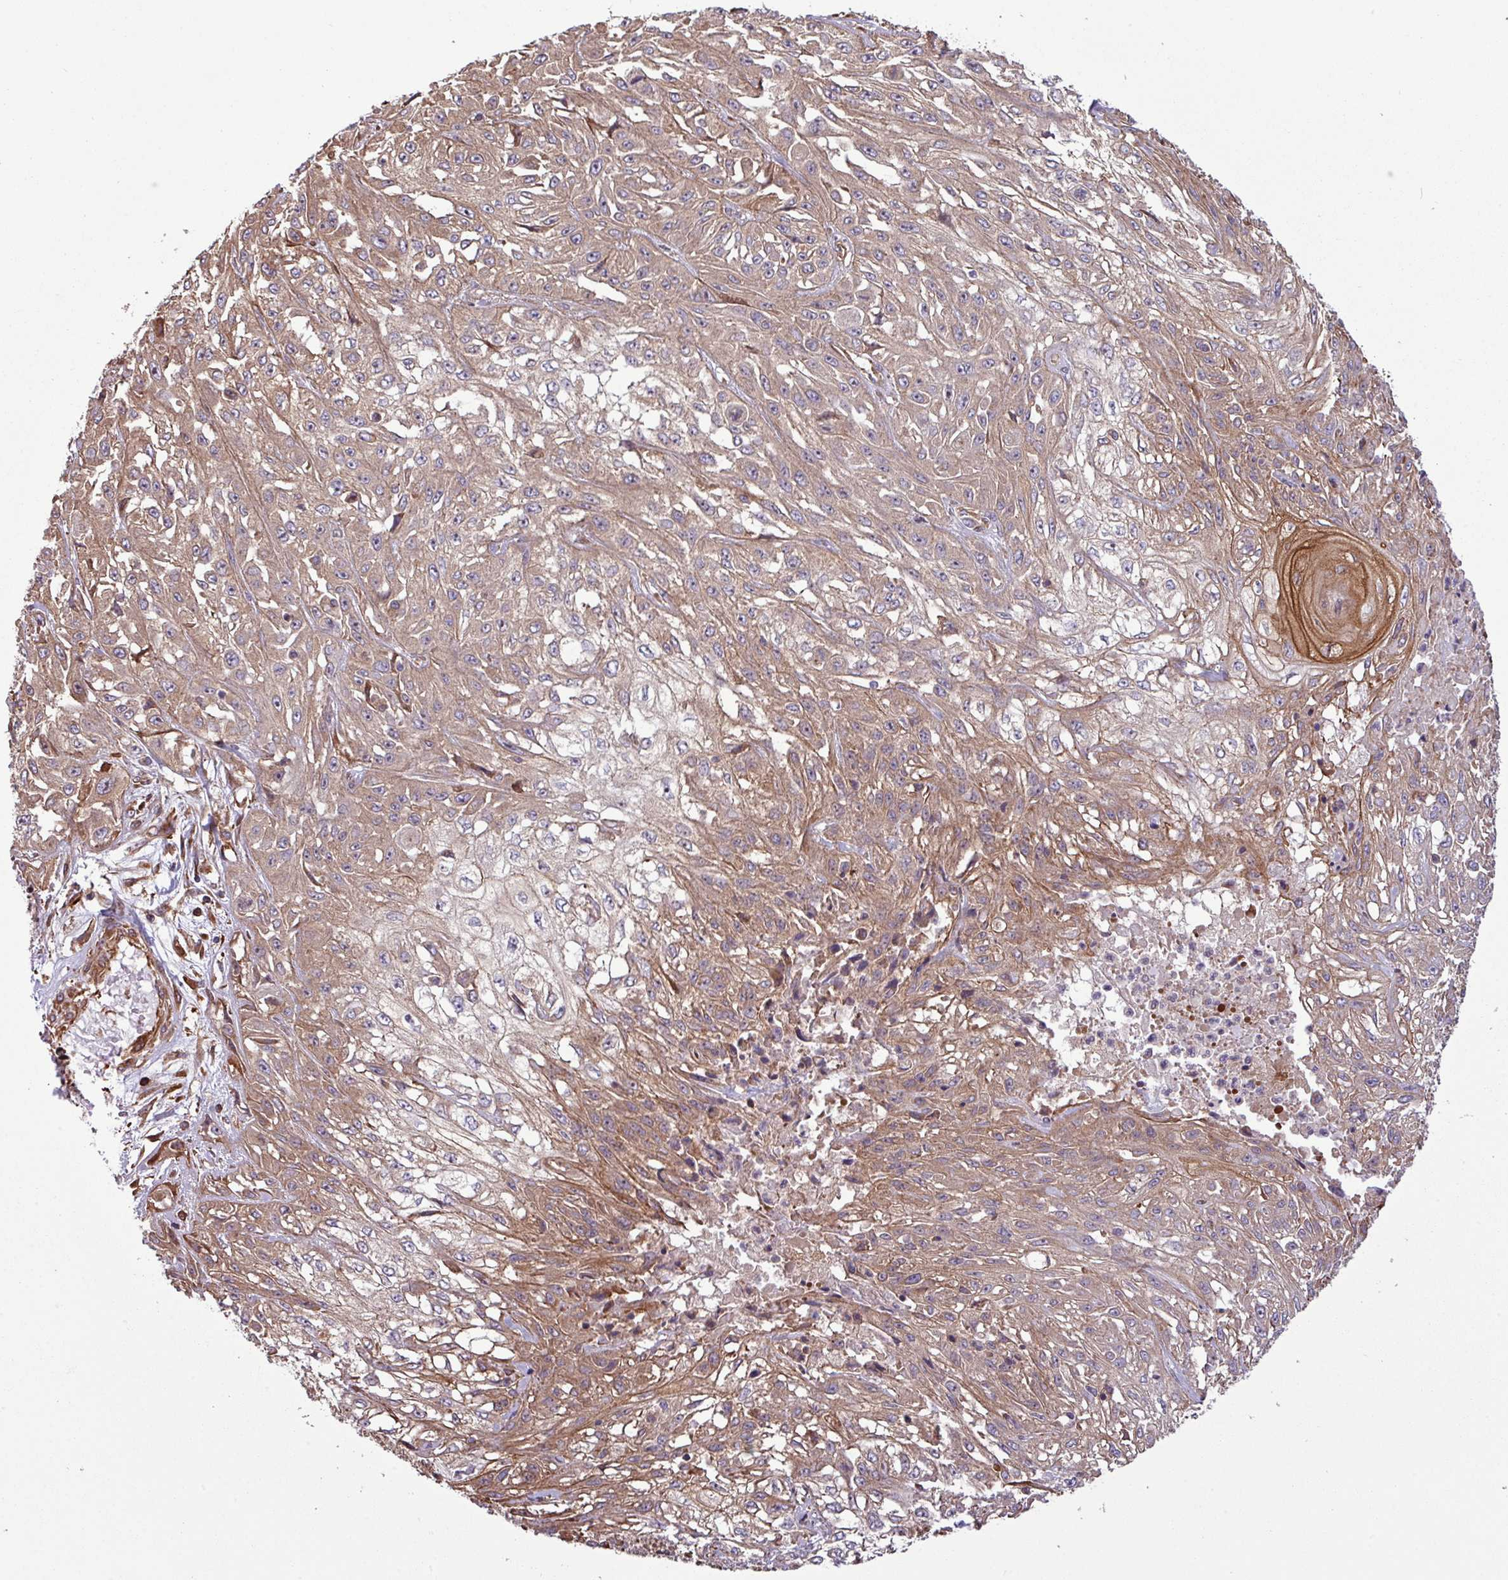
{"staining": {"intensity": "moderate", "quantity": ">75%", "location": "cytoplasmic/membranous"}, "tissue": "skin cancer", "cell_type": "Tumor cells", "image_type": "cancer", "snomed": [{"axis": "morphology", "description": "Squamous cell carcinoma, NOS"}, {"axis": "morphology", "description": "Squamous cell carcinoma, metastatic, NOS"}, {"axis": "topography", "description": "Skin"}, {"axis": "topography", "description": "Lymph node"}], "caption": "About >75% of tumor cells in human skin cancer display moderate cytoplasmic/membranous protein staining as visualized by brown immunohistochemical staining.", "gene": "ZNF300", "patient": {"sex": "male", "age": 75}}